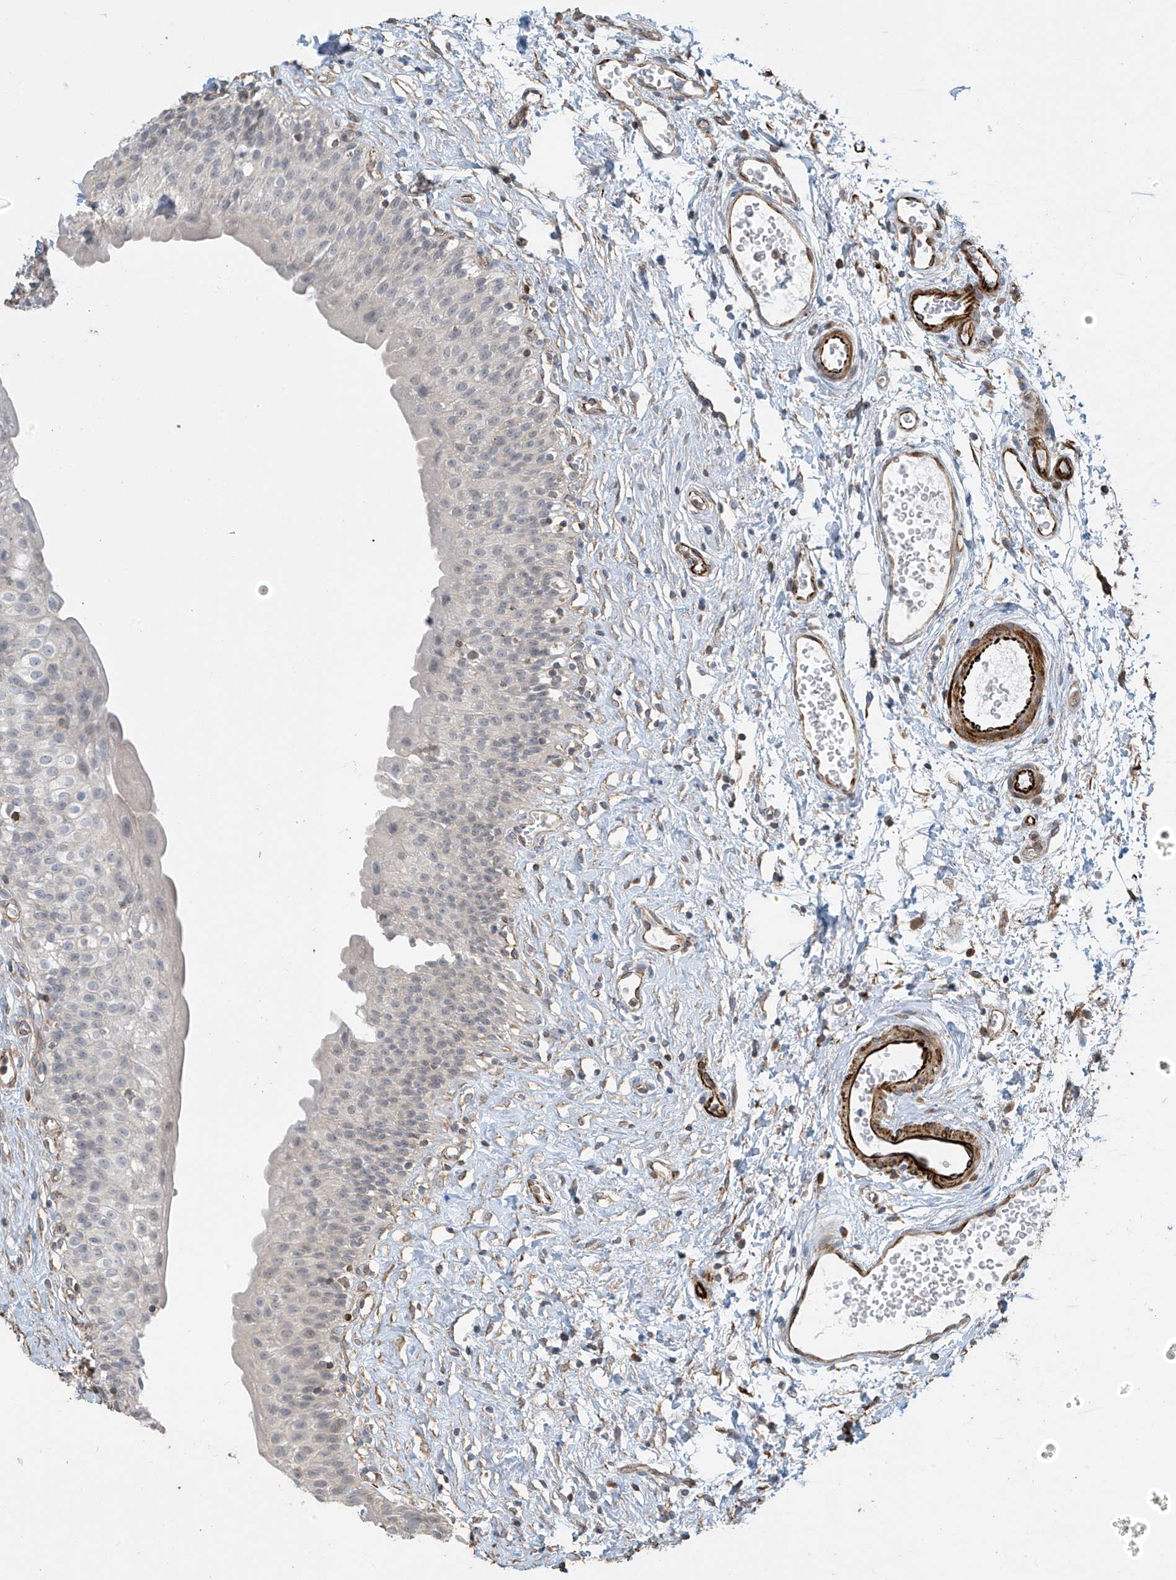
{"staining": {"intensity": "negative", "quantity": "none", "location": "none"}, "tissue": "urinary bladder", "cell_type": "Urothelial cells", "image_type": "normal", "snomed": [{"axis": "morphology", "description": "Normal tissue, NOS"}, {"axis": "topography", "description": "Urinary bladder"}], "caption": "High power microscopy image of an immunohistochemistry (IHC) micrograph of benign urinary bladder, revealing no significant staining in urothelial cells. (Brightfield microscopy of DAB (3,3'-diaminobenzidine) IHC at high magnification).", "gene": "SH3BGRL3", "patient": {"sex": "male", "age": 51}}